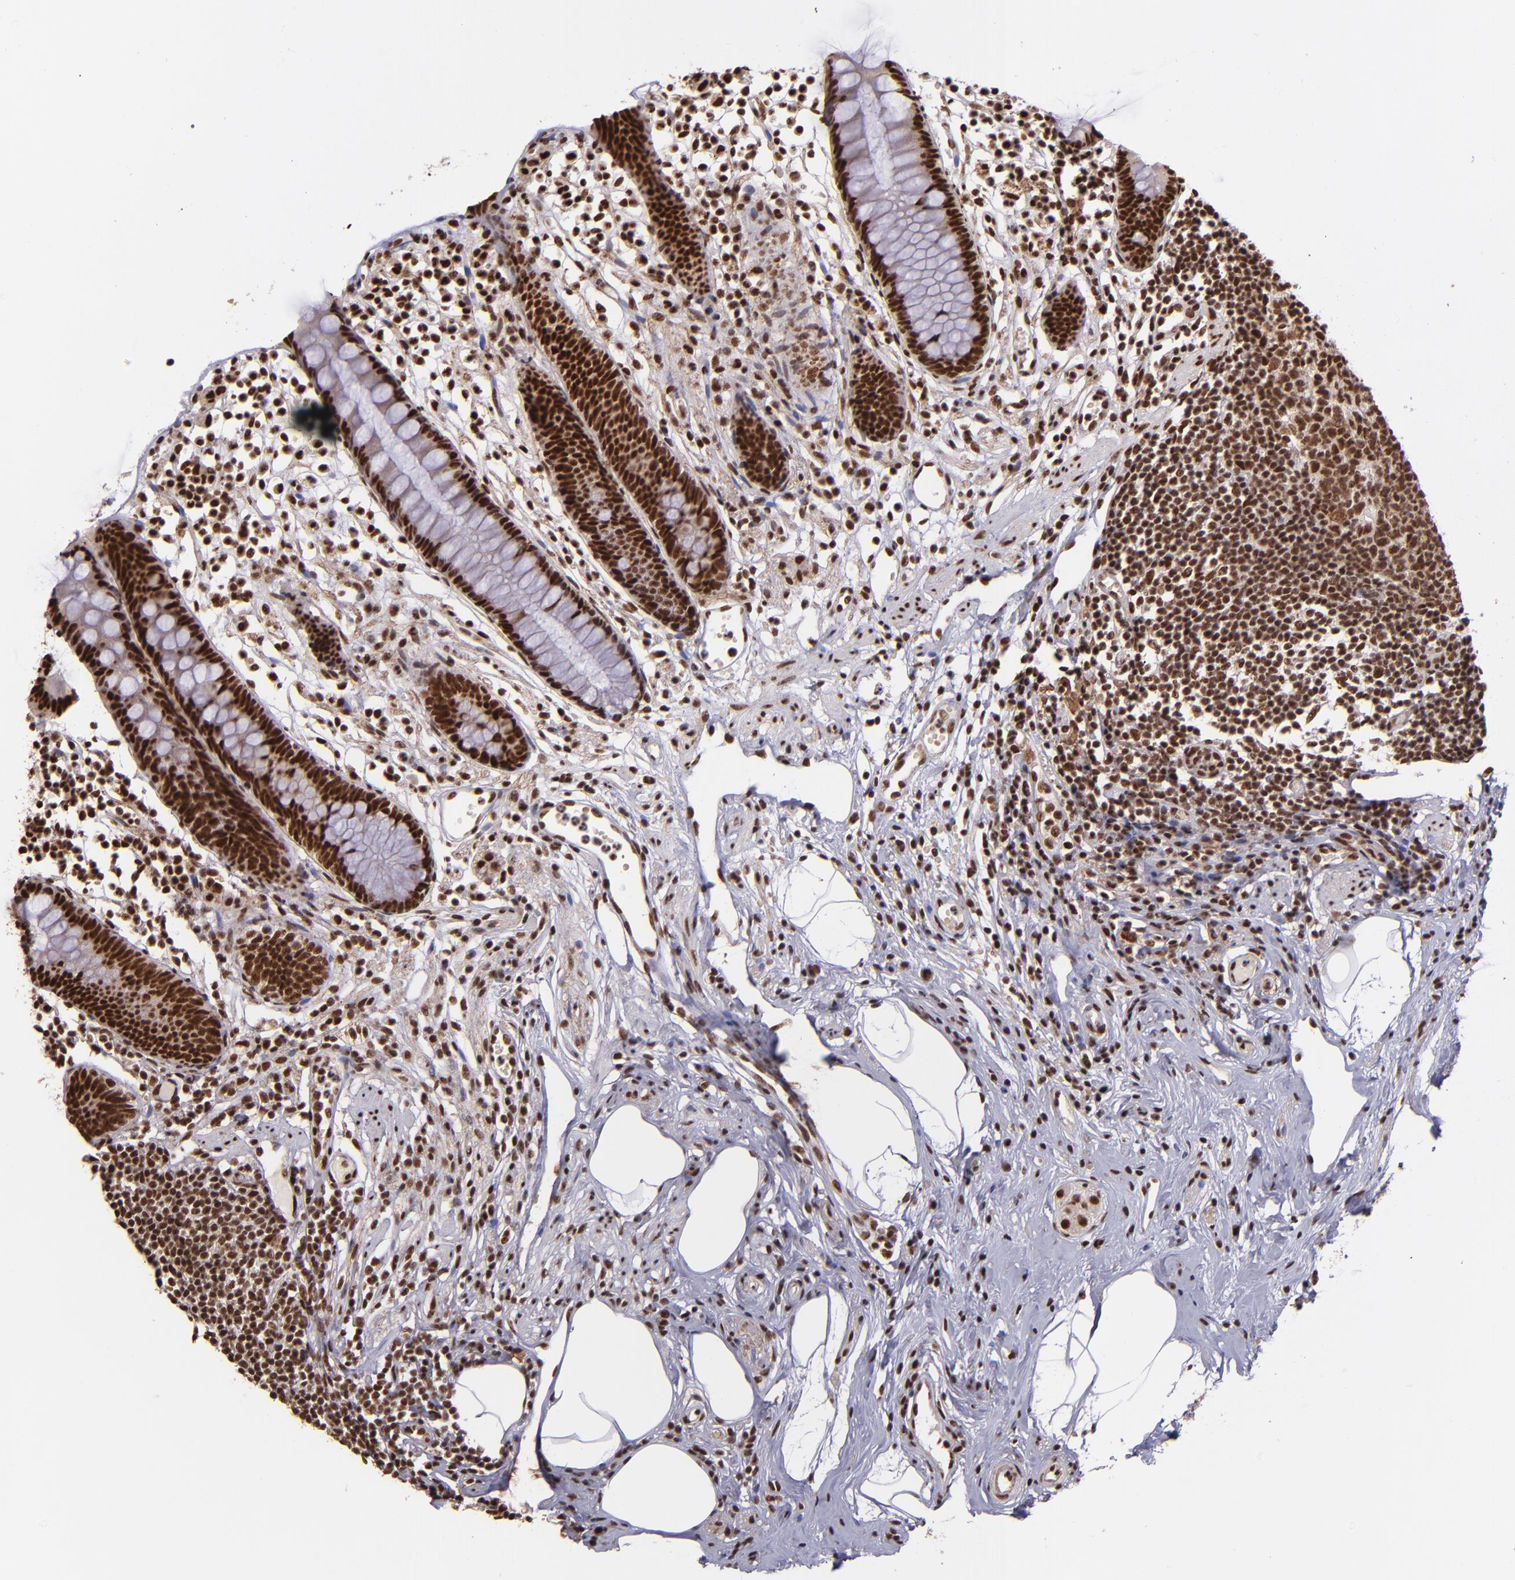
{"staining": {"intensity": "strong", "quantity": ">75%", "location": "nuclear"}, "tissue": "appendix", "cell_type": "Glandular cells", "image_type": "normal", "snomed": [{"axis": "morphology", "description": "Normal tissue, NOS"}, {"axis": "topography", "description": "Appendix"}], "caption": "Immunohistochemistry staining of unremarkable appendix, which reveals high levels of strong nuclear expression in approximately >75% of glandular cells indicating strong nuclear protein positivity. The staining was performed using DAB (3,3'-diaminobenzidine) (brown) for protein detection and nuclei were counterstained in hematoxylin (blue).", "gene": "PQBP1", "patient": {"sex": "male", "age": 38}}